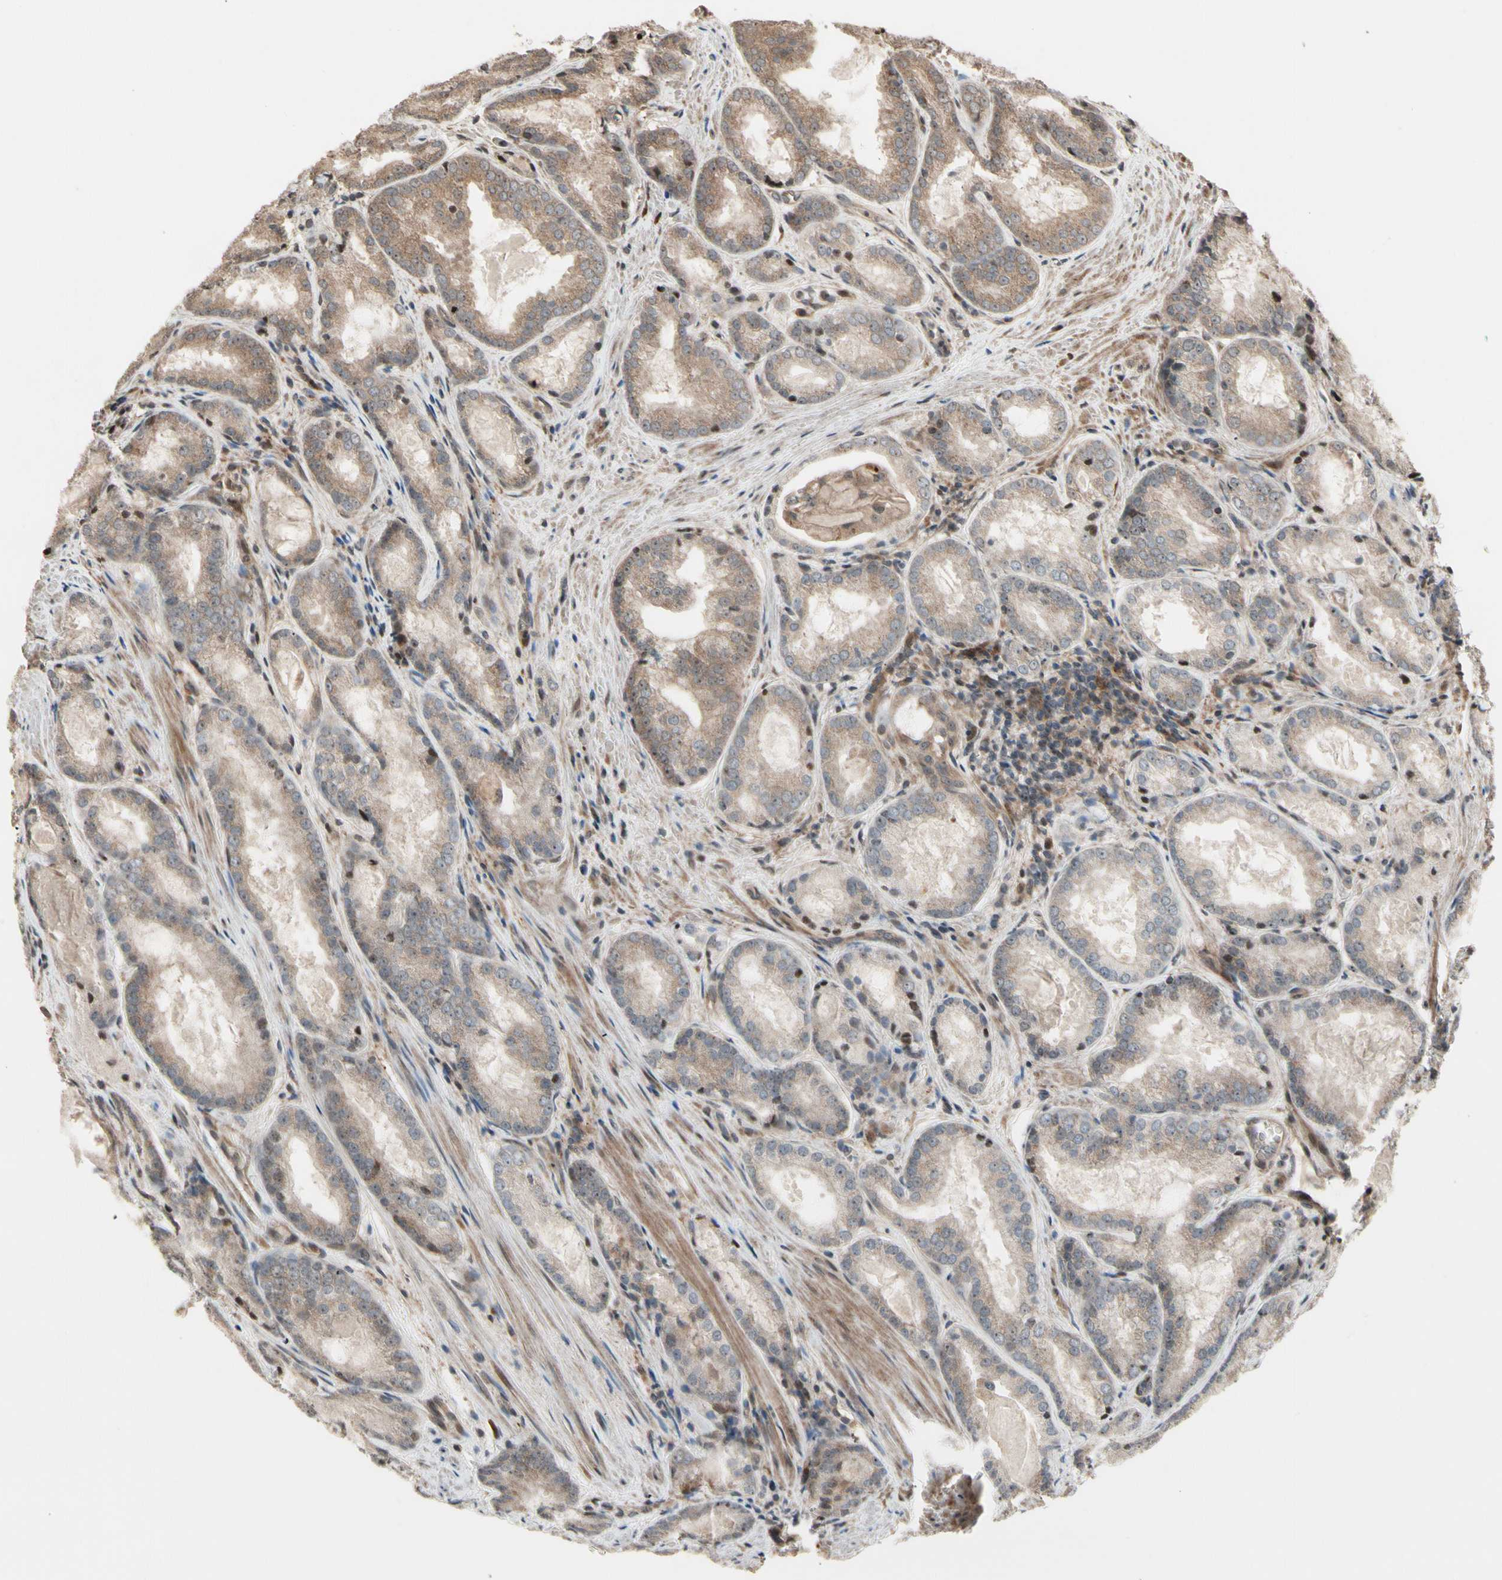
{"staining": {"intensity": "weak", "quantity": ">75%", "location": "cytoplasmic/membranous"}, "tissue": "prostate cancer", "cell_type": "Tumor cells", "image_type": "cancer", "snomed": [{"axis": "morphology", "description": "Adenocarcinoma, Low grade"}, {"axis": "topography", "description": "Prostate"}], "caption": "A photomicrograph of prostate adenocarcinoma (low-grade) stained for a protein displays weak cytoplasmic/membranous brown staining in tumor cells.", "gene": "CSF1R", "patient": {"sex": "male", "age": 64}}